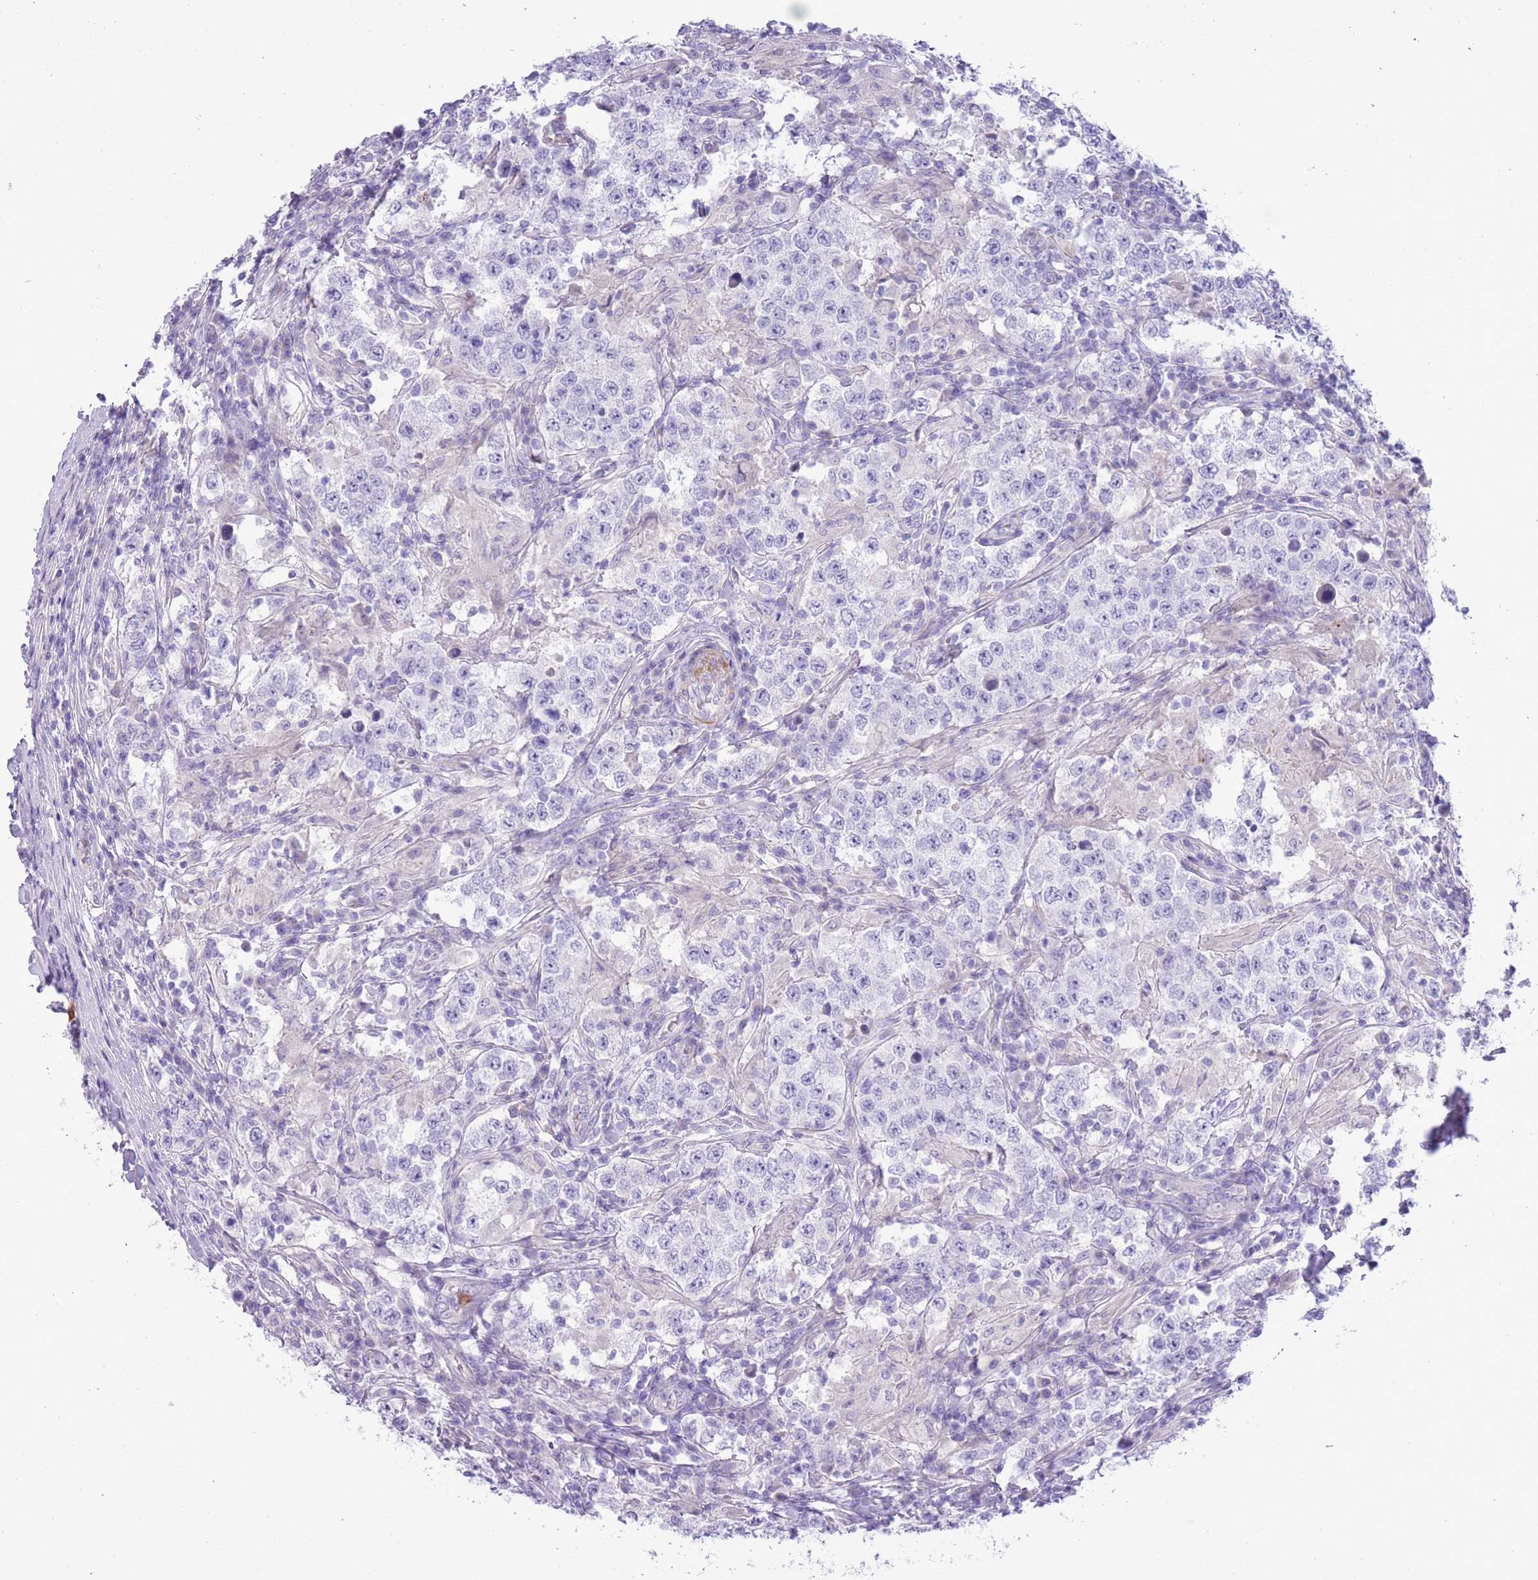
{"staining": {"intensity": "negative", "quantity": "none", "location": "none"}, "tissue": "testis cancer", "cell_type": "Tumor cells", "image_type": "cancer", "snomed": [{"axis": "morphology", "description": "Seminoma, NOS"}, {"axis": "morphology", "description": "Carcinoma, Embryonal, NOS"}, {"axis": "topography", "description": "Testis"}], "caption": "Tumor cells show no significant protein expression in testis cancer (seminoma).", "gene": "OR6M1", "patient": {"sex": "male", "age": 41}}